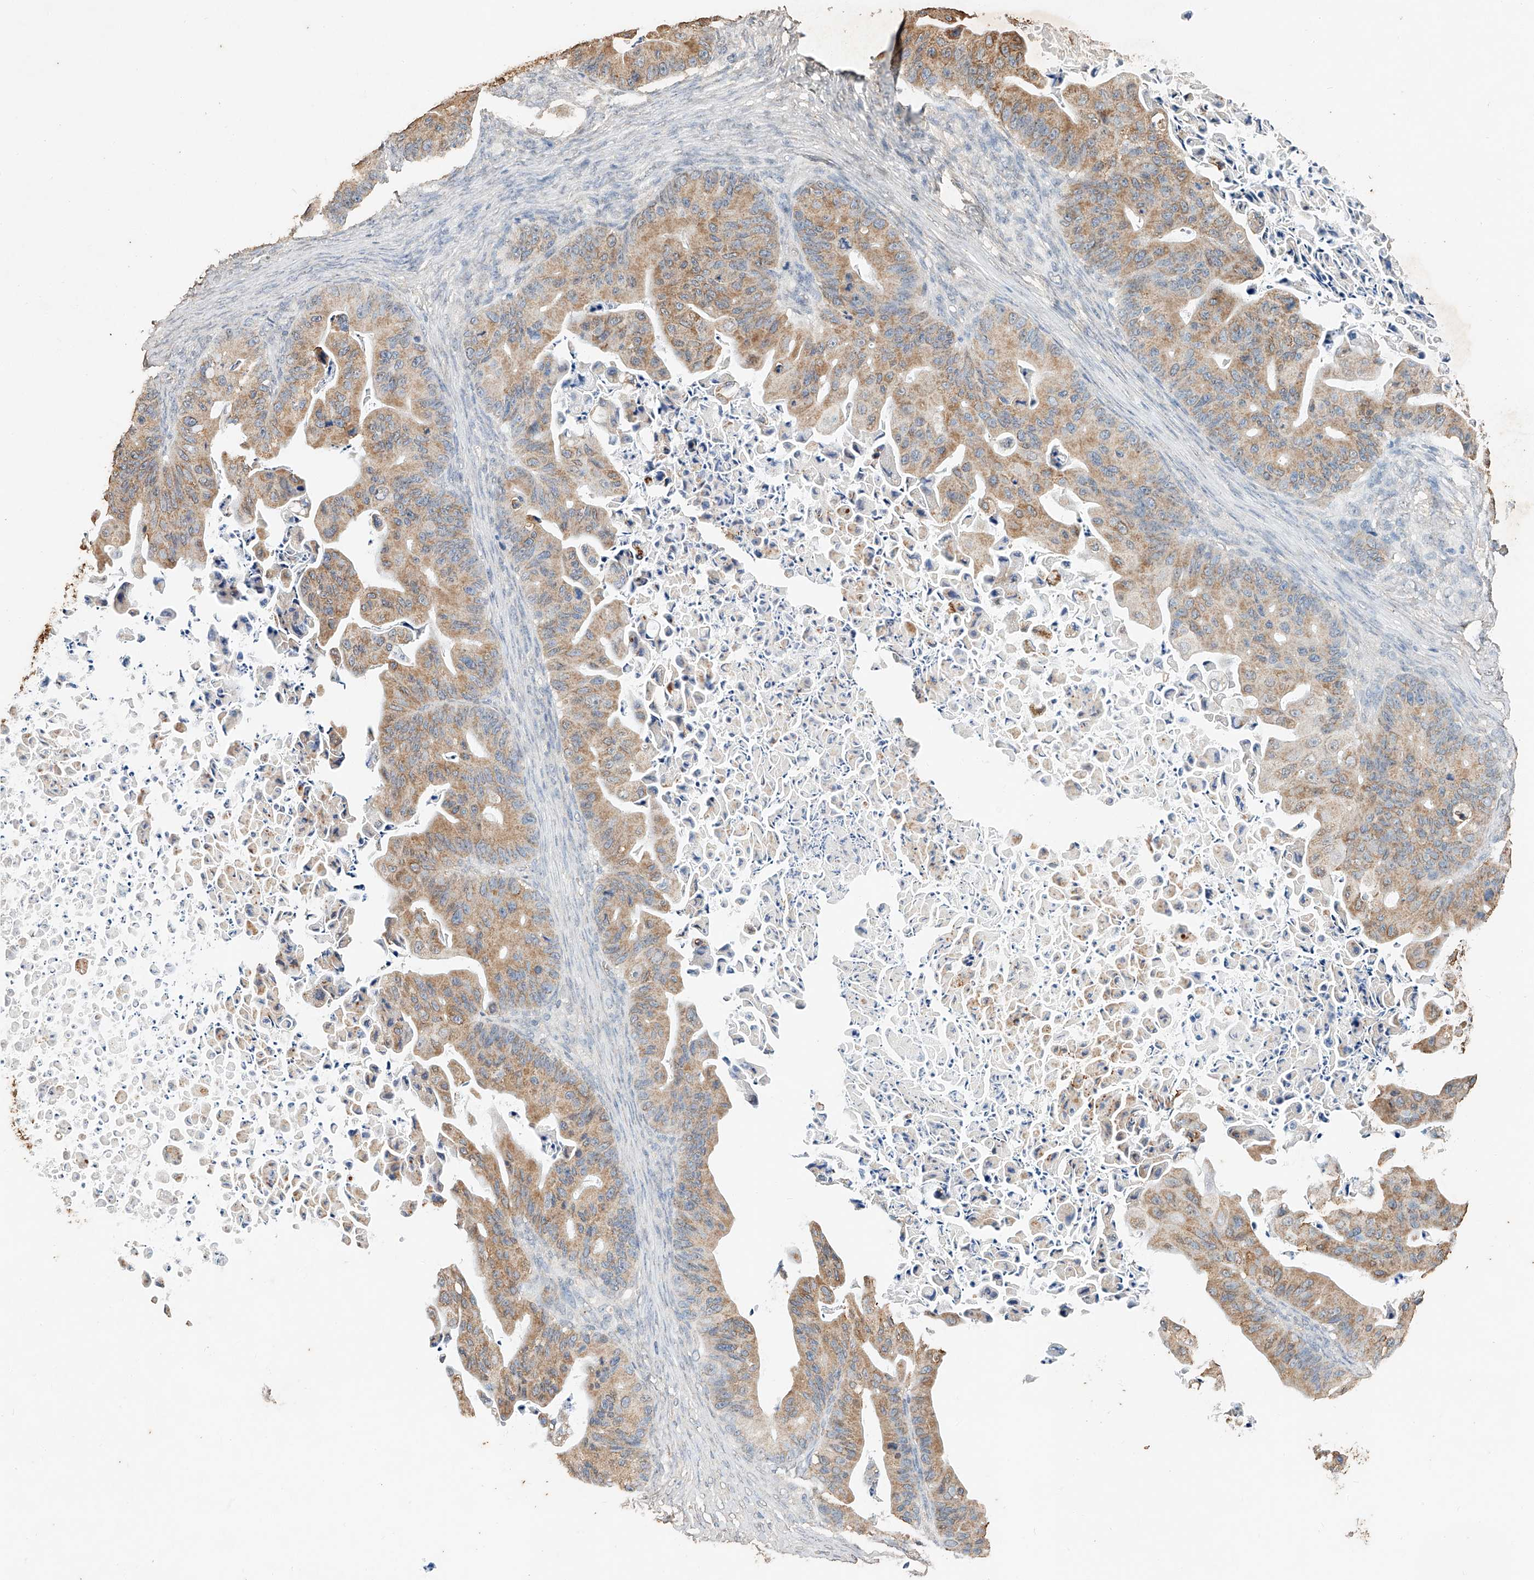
{"staining": {"intensity": "moderate", "quantity": ">75%", "location": "cytoplasmic/membranous"}, "tissue": "ovarian cancer", "cell_type": "Tumor cells", "image_type": "cancer", "snomed": [{"axis": "morphology", "description": "Cystadenocarcinoma, mucinous, NOS"}, {"axis": "topography", "description": "Ovary"}], "caption": "Immunohistochemical staining of ovarian cancer shows medium levels of moderate cytoplasmic/membranous expression in approximately >75% of tumor cells. Using DAB (brown) and hematoxylin (blue) stains, captured at high magnification using brightfield microscopy.", "gene": "CERS4", "patient": {"sex": "female", "age": 37}}